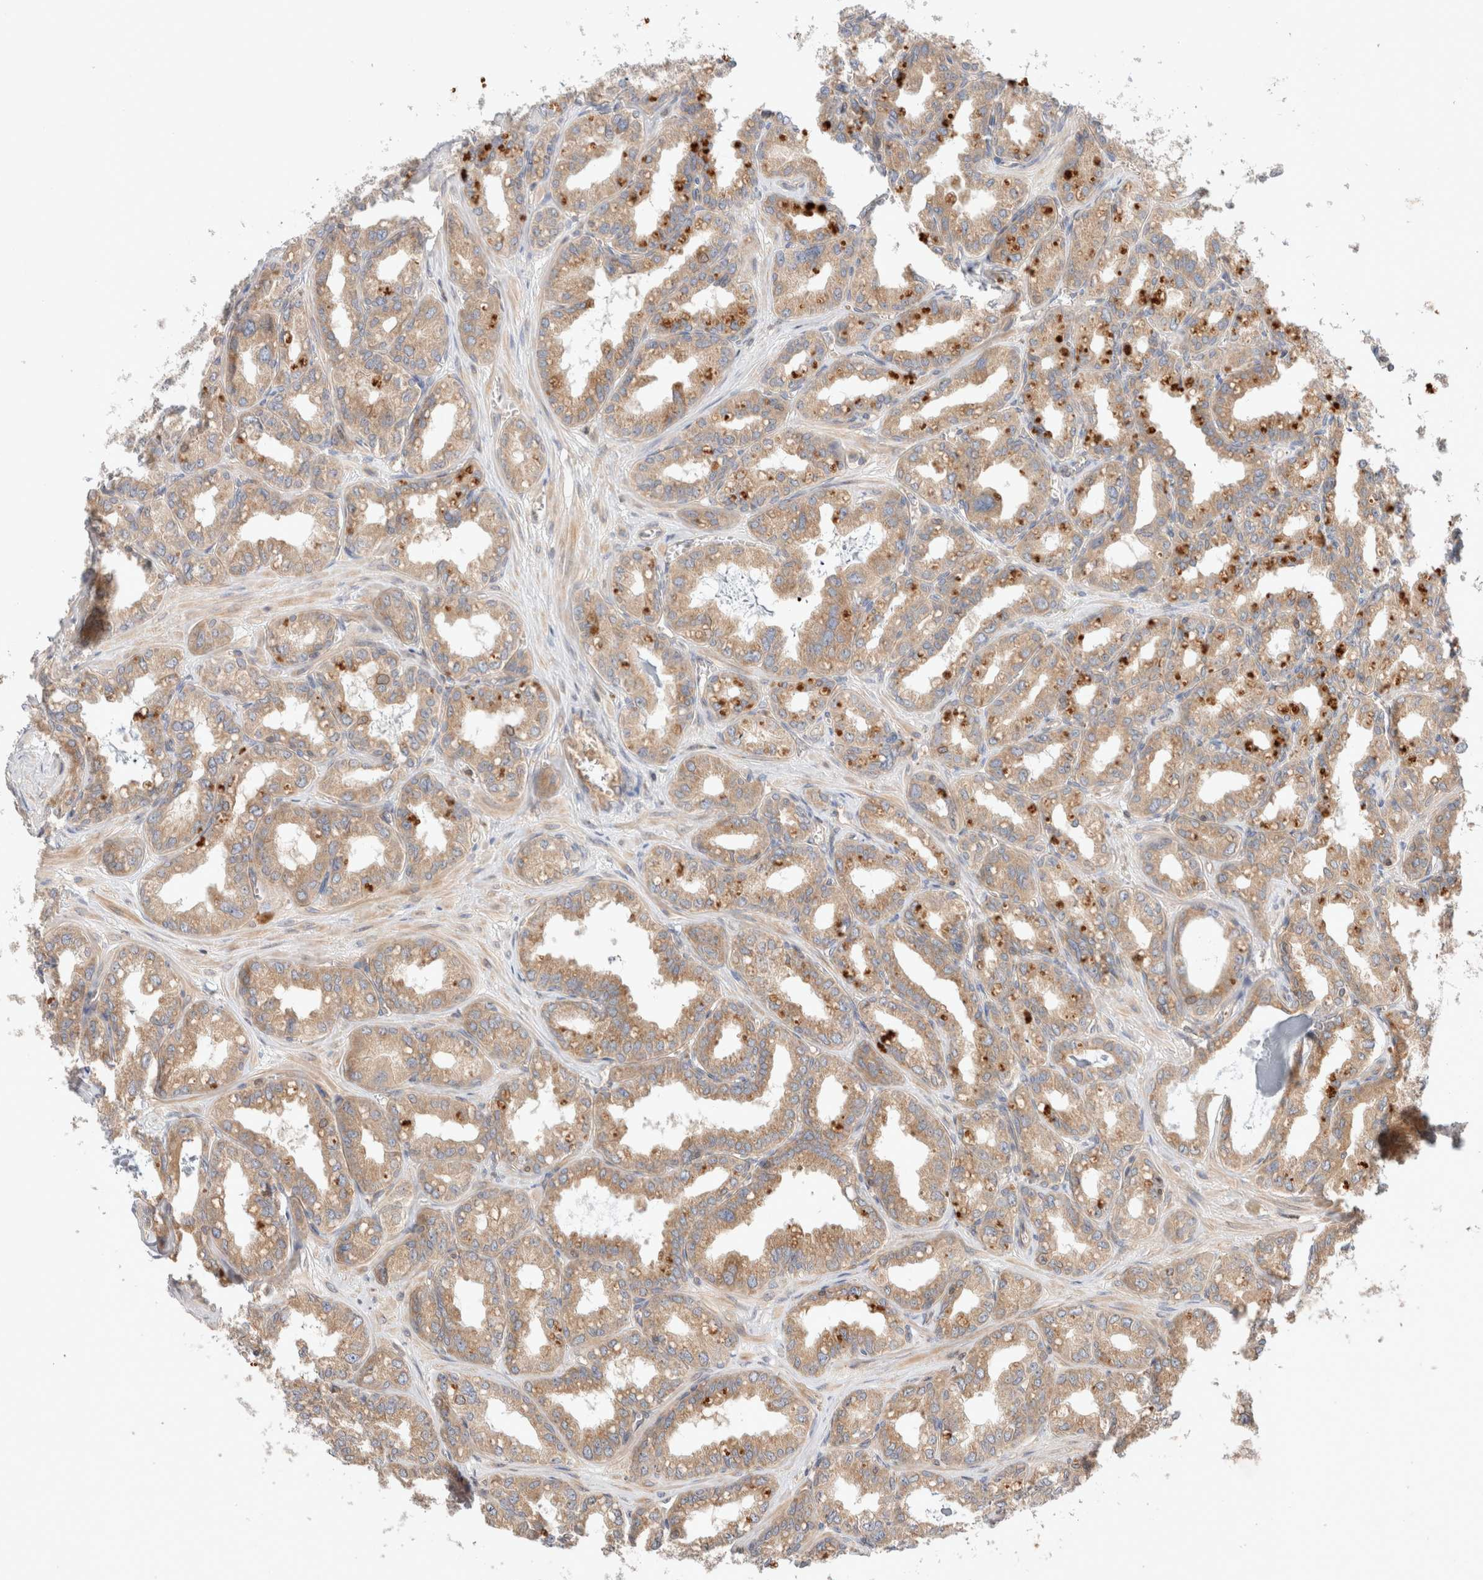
{"staining": {"intensity": "moderate", "quantity": ">75%", "location": "cytoplasmic/membranous"}, "tissue": "seminal vesicle", "cell_type": "Glandular cells", "image_type": "normal", "snomed": [{"axis": "morphology", "description": "Normal tissue, NOS"}, {"axis": "topography", "description": "Prostate"}, {"axis": "topography", "description": "Seminal veicle"}], "caption": "Human seminal vesicle stained with a brown dye displays moderate cytoplasmic/membranous positive staining in approximately >75% of glandular cells.", "gene": "SIKE1", "patient": {"sex": "male", "age": 51}}